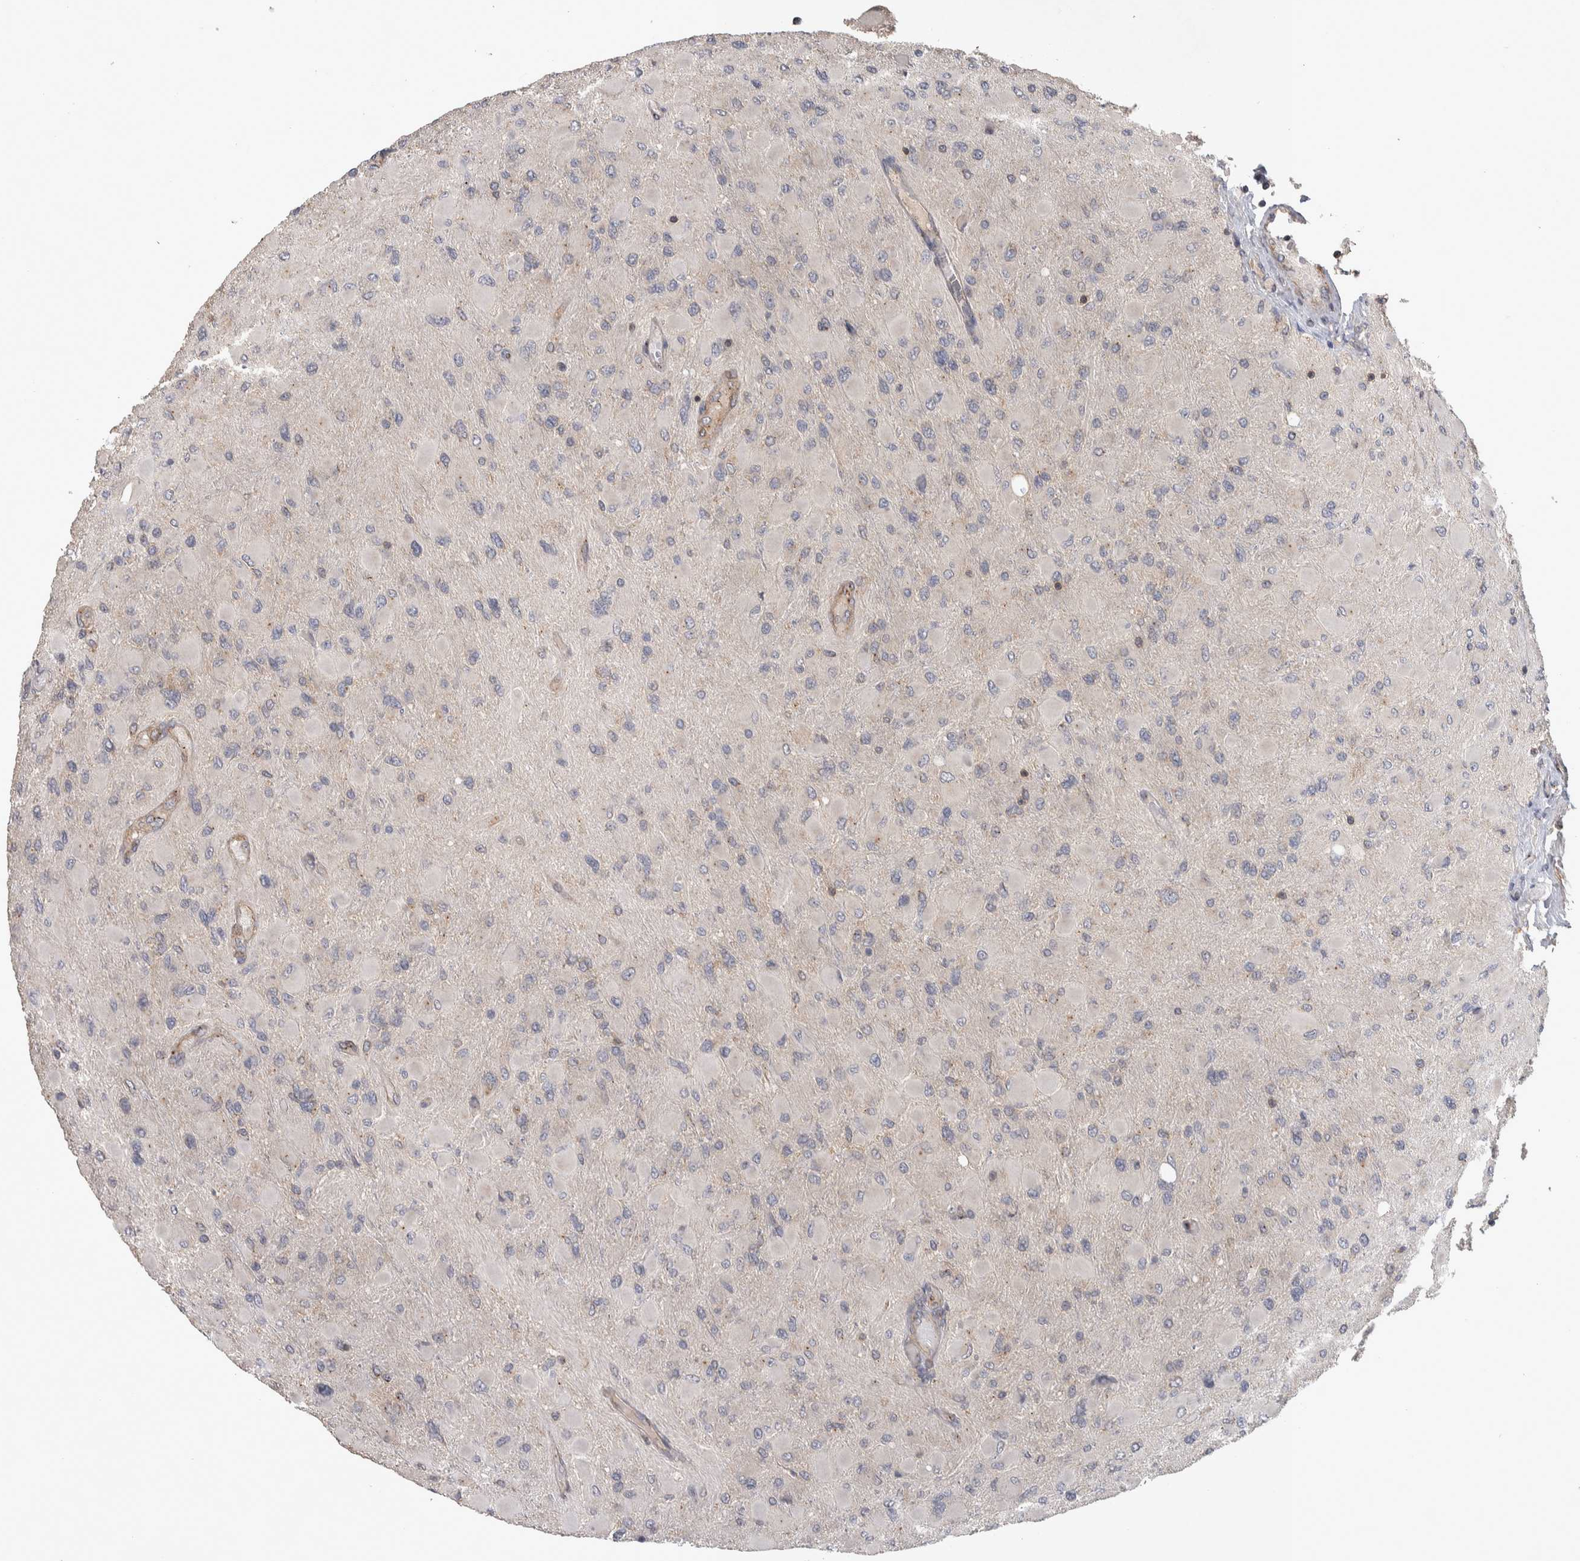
{"staining": {"intensity": "negative", "quantity": "none", "location": "none"}, "tissue": "glioma", "cell_type": "Tumor cells", "image_type": "cancer", "snomed": [{"axis": "morphology", "description": "Glioma, malignant, High grade"}, {"axis": "topography", "description": "Cerebral cortex"}], "caption": "High magnification brightfield microscopy of glioma stained with DAB (3,3'-diaminobenzidine) (brown) and counterstained with hematoxylin (blue): tumor cells show no significant expression.", "gene": "IFRD1", "patient": {"sex": "female", "age": 36}}